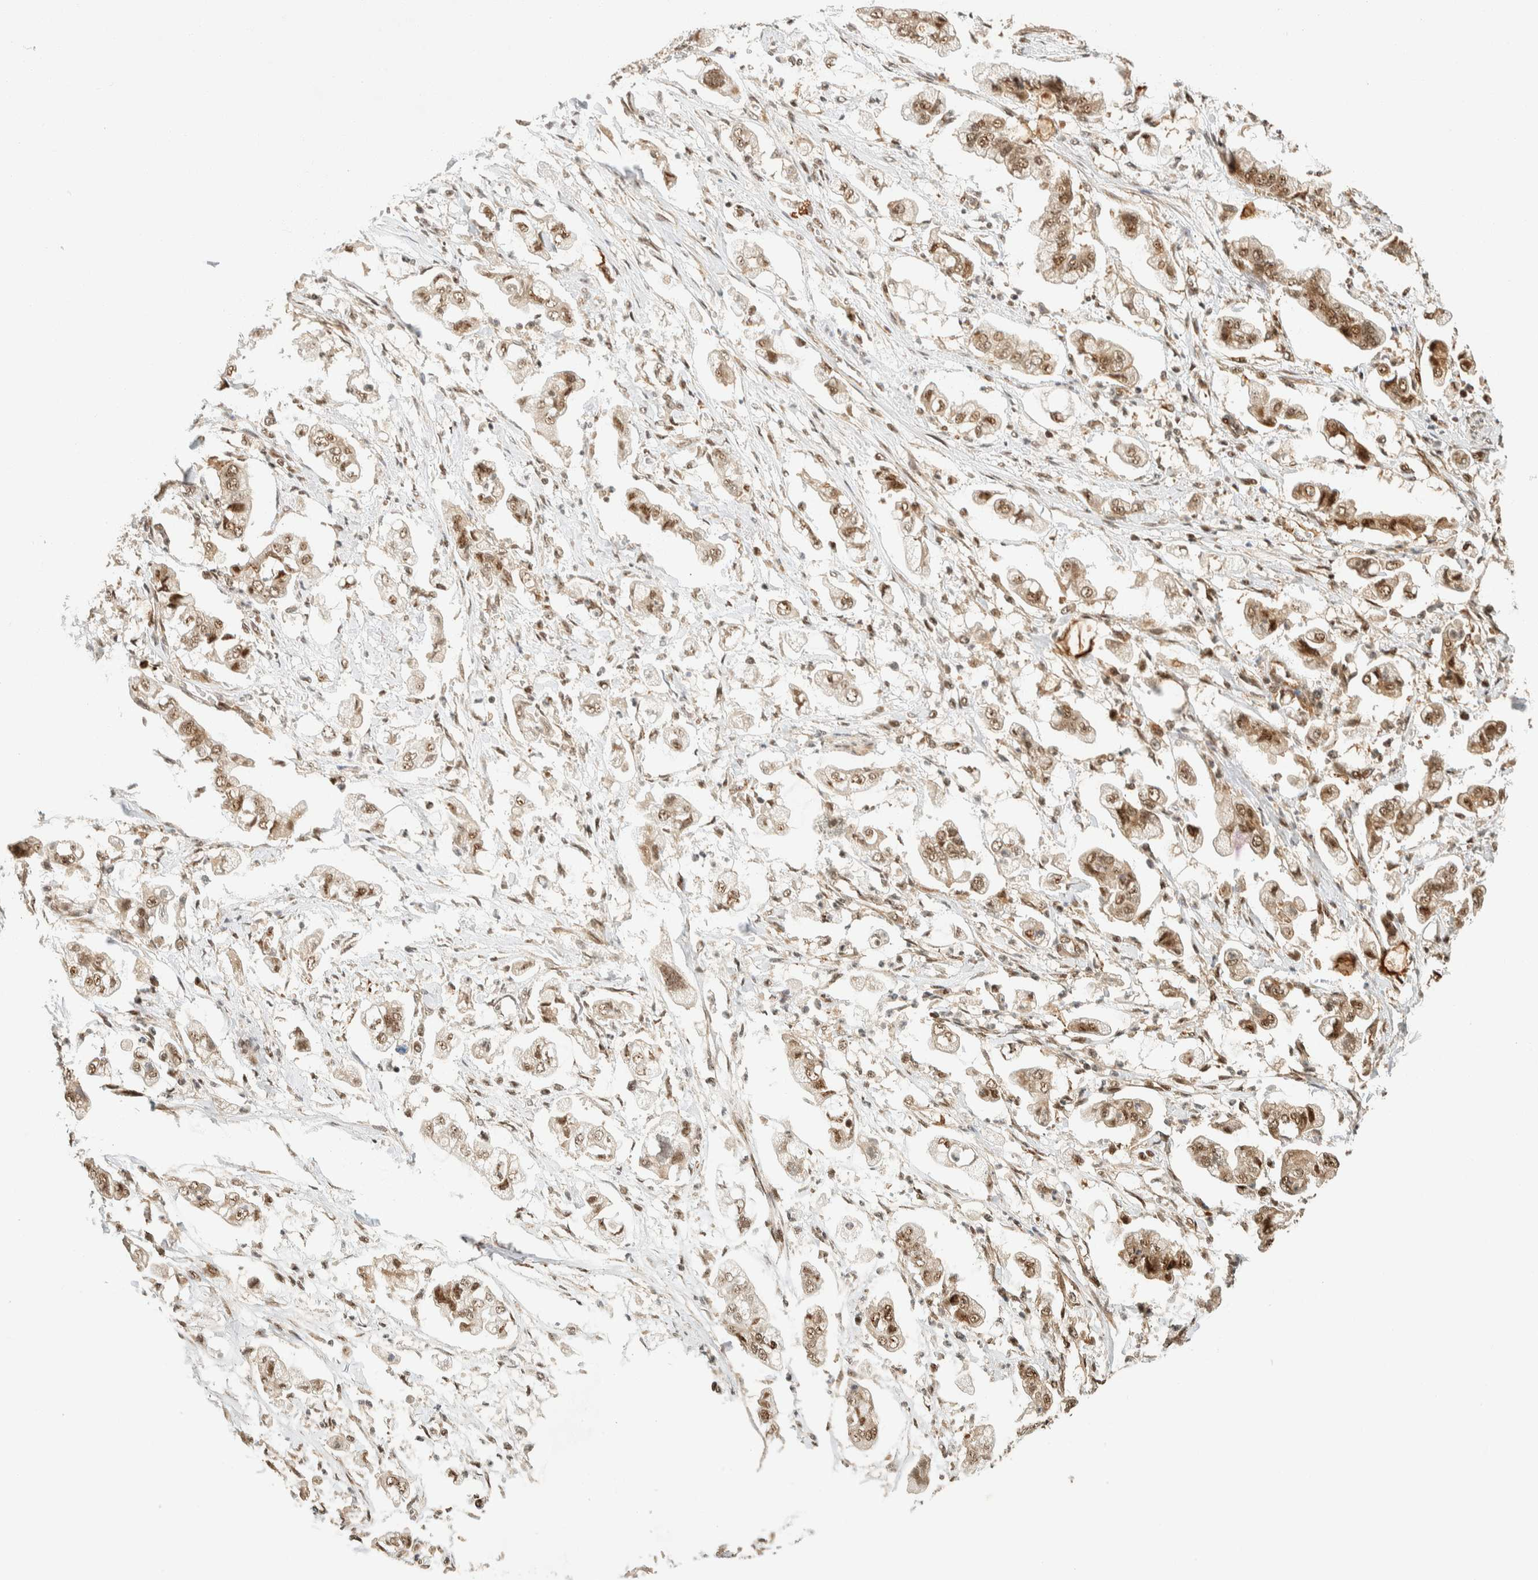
{"staining": {"intensity": "moderate", "quantity": ">75%", "location": "nuclear"}, "tissue": "stomach cancer", "cell_type": "Tumor cells", "image_type": "cancer", "snomed": [{"axis": "morphology", "description": "Adenocarcinoma, NOS"}, {"axis": "topography", "description": "Stomach"}], "caption": "IHC of adenocarcinoma (stomach) demonstrates medium levels of moderate nuclear positivity in about >75% of tumor cells. Immunohistochemistry (ihc) stains the protein of interest in brown and the nuclei are stained blue.", "gene": "SIK1", "patient": {"sex": "male", "age": 62}}